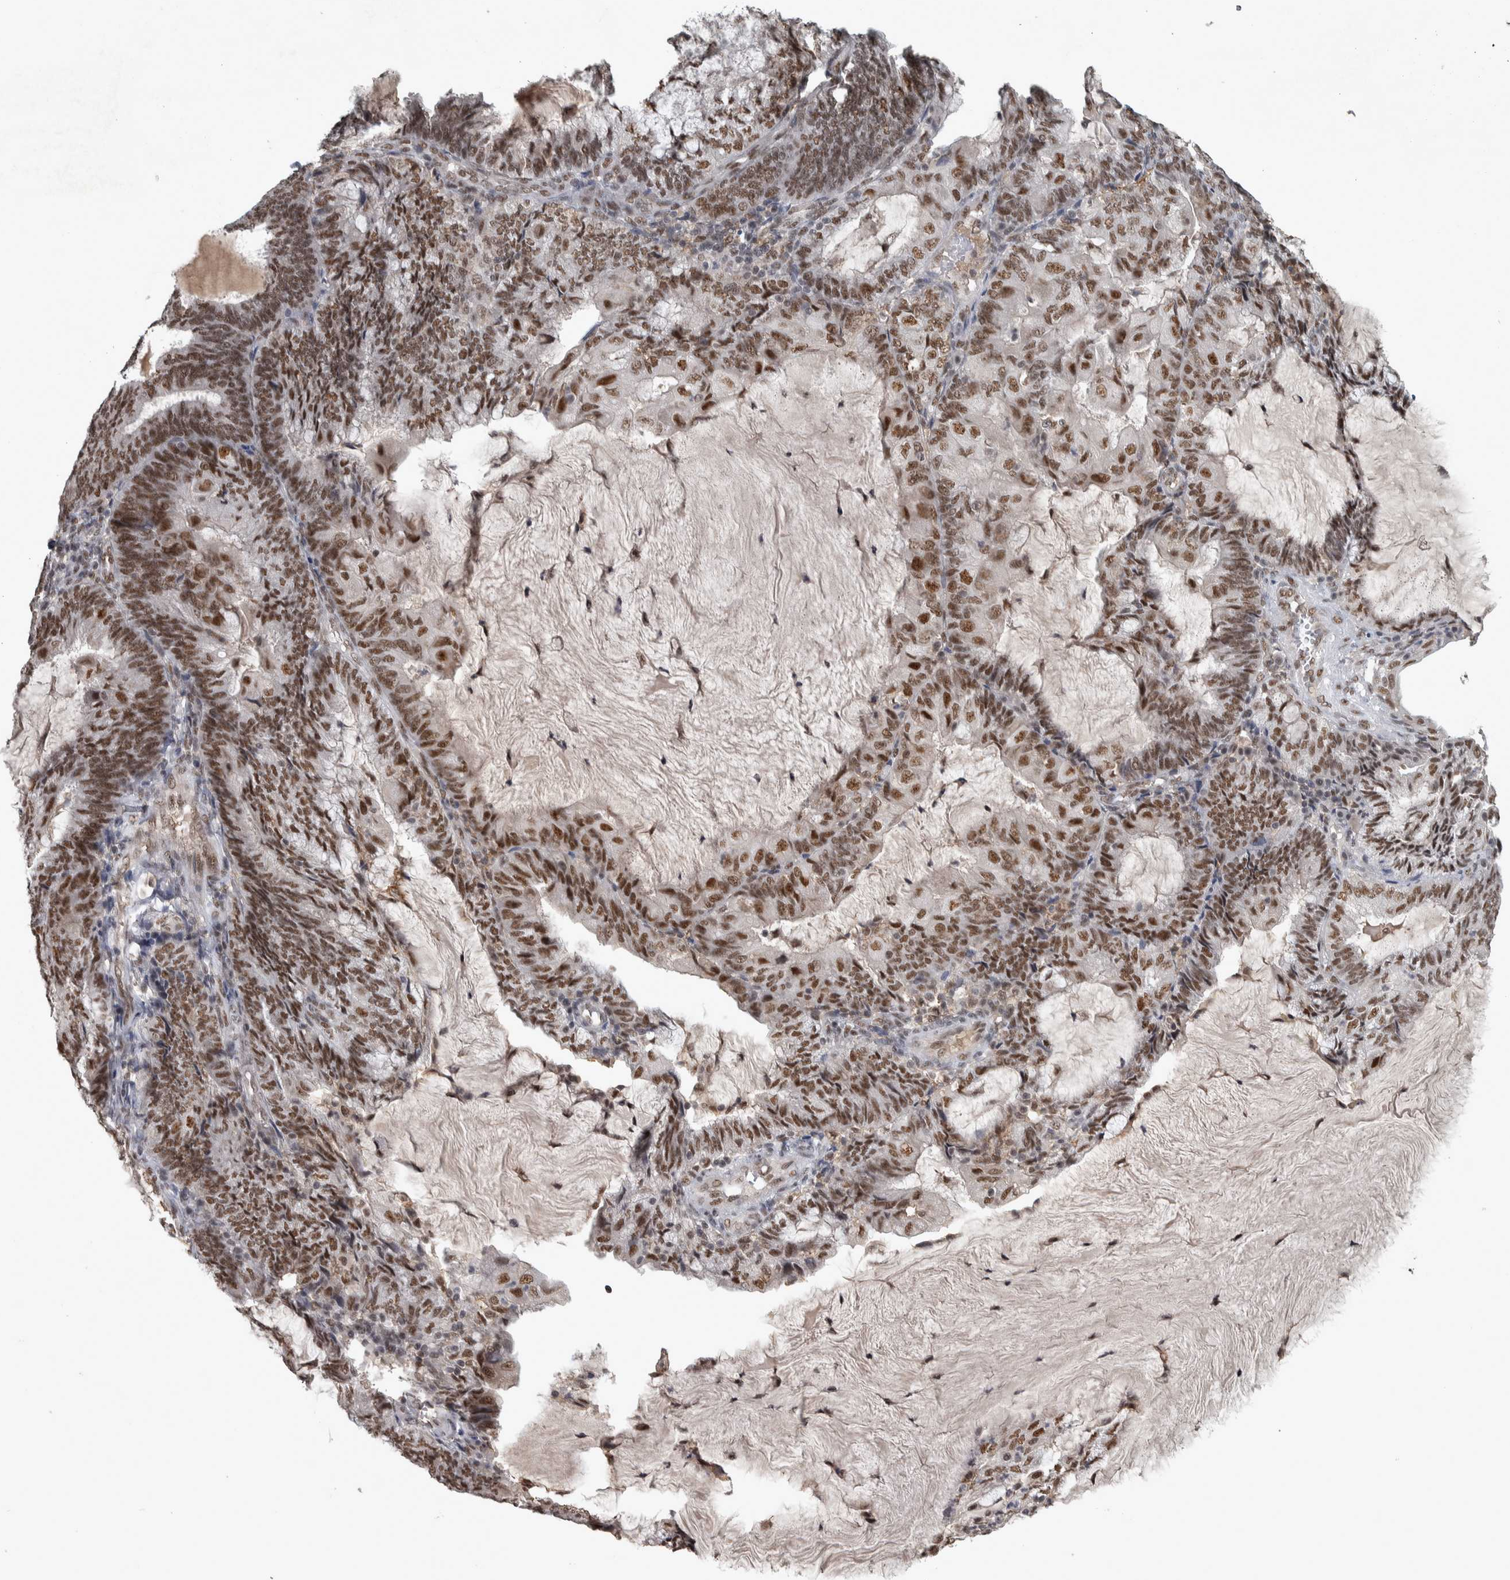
{"staining": {"intensity": "moderate", "quantity": ">75%", "location": "nuclear"}, "tissue": "endometrial cancer", "cell_type": "Tumor cells", "image_type": "cancer", "snomed": [{"axis": "morphology", "description": "Adenocarcinoma, NOS"}, {"axis": "topography", "description": "Endometrium"}], "caption": "A histopathology image of human endometrial cancer (adenocarcinoma) stained for a protein demonstrates moderate nuclear brown staining in tumor cells.", "gene": "DDX42", "patient": {"sex": "female", "age": 81}}